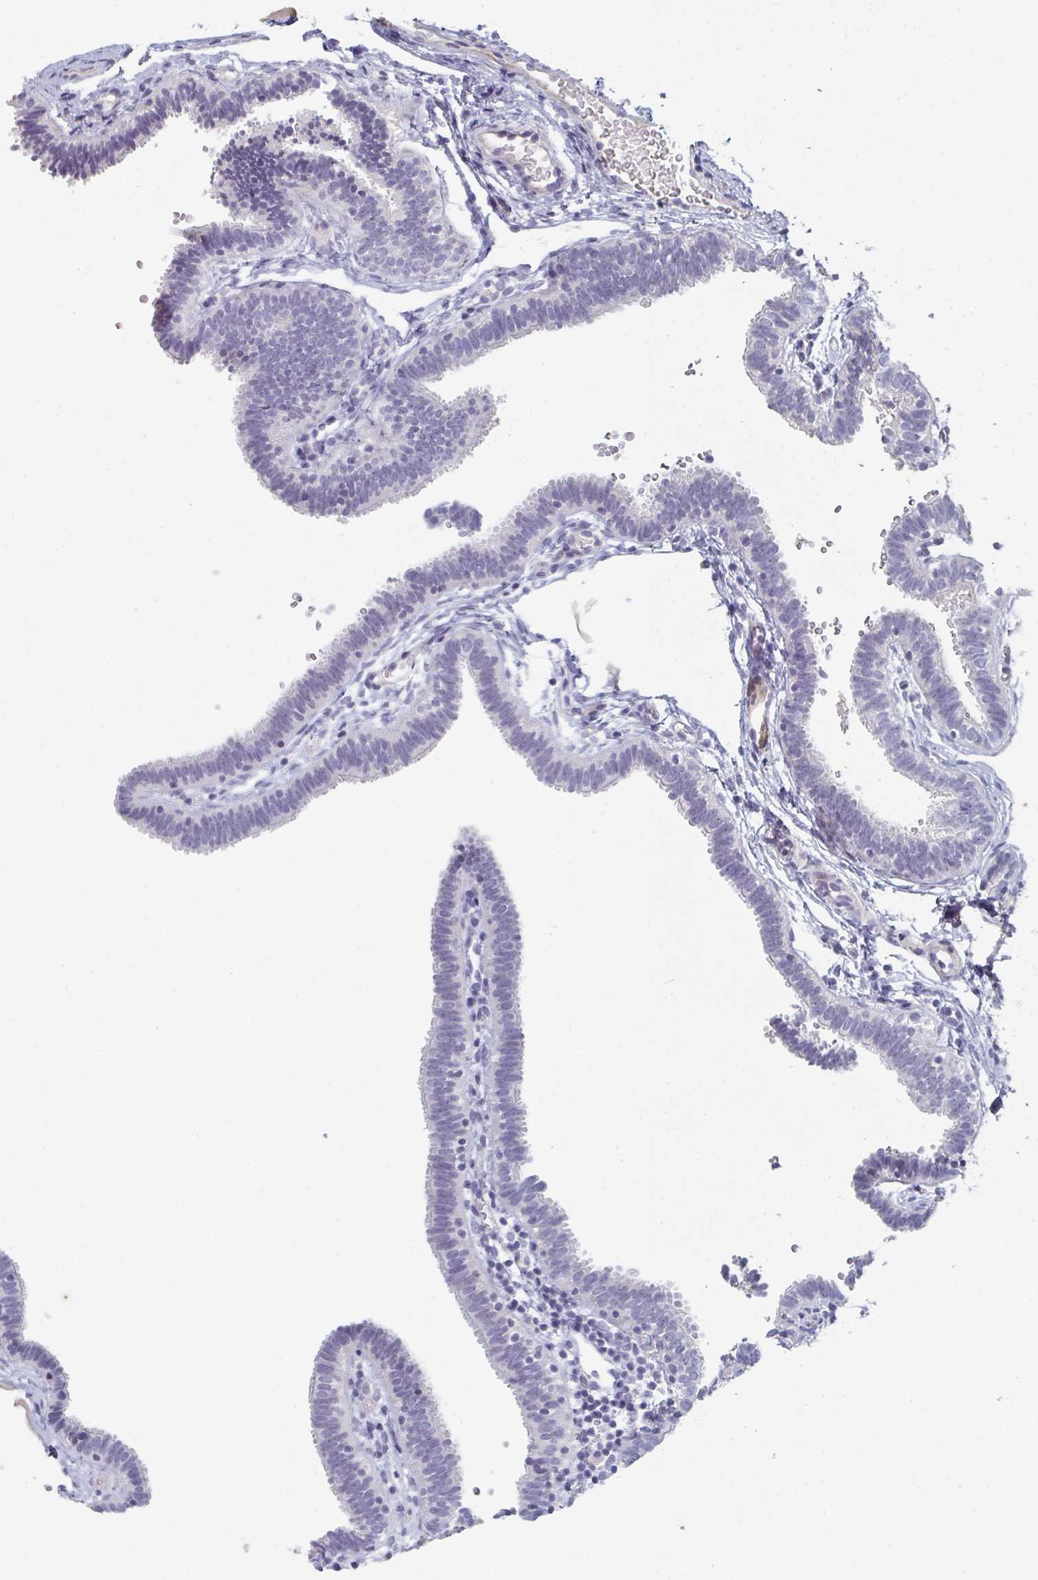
{"staining": {"intensity": "negative", "quantity": "none", "location": "none"}, "tissue": "fallopian tube", "cell_type": "Glandular cells", "image_type": "normal", "snomed": [{"axis": "morphology", "description": "Normal tissue, NOS"}, {"axis": "topography", "description": "Fallopian tube"}], "caption": "IHC histopathology image of unremarkable human fallopian tube stained for a protein (brown), which reveals no expression in glandular cells.", "gene": "A1CF", "patient": {"sex": "female", "age": 37}}